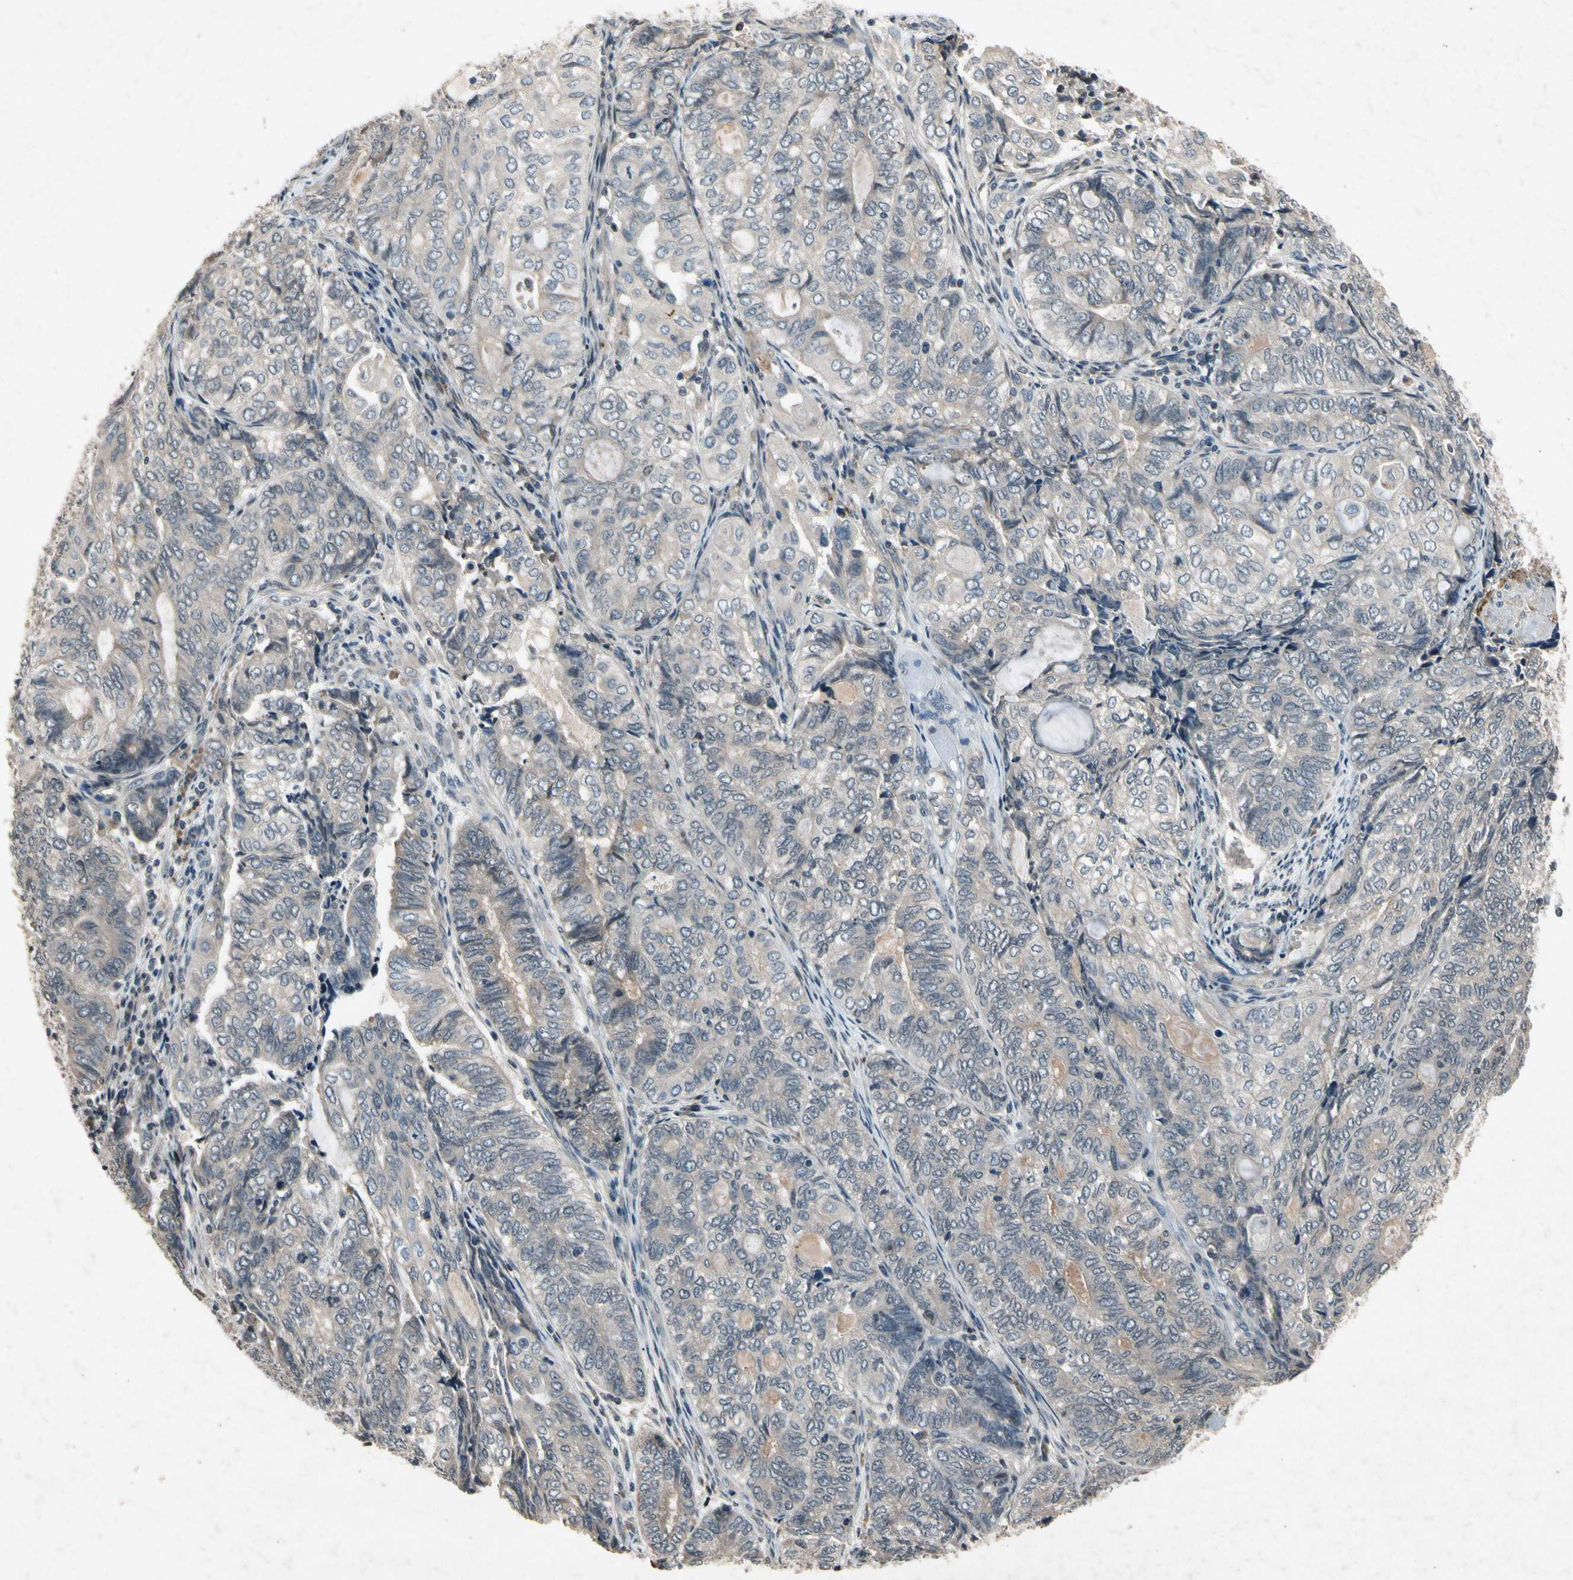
{"staining": {"intensity": "weak", "quantity": "25%-75%", "location": "cytoplasmic/membranous"}, "tissue": "endometrial cancer", "cell_type": "Tumor cells", "image_type": "cancer", "snomed": [{"axis": "morphology", "description": "Adenocarcinoma, NOS"}, {"axis": "topography", "description": "Uterus"}, {"axis": "topography", "description": "Endometrium"}], "caption": "Protein staining of endometrial adenocarcinoma tissue displays weak cytoplasmic/membranous positivity in approximately 25%-75% of tumor cells. (Brightfield microscopy of DAB IHC at high magnification).", "gene": "DPY19L3", "patient": {"sex": "female", "age": 70}}